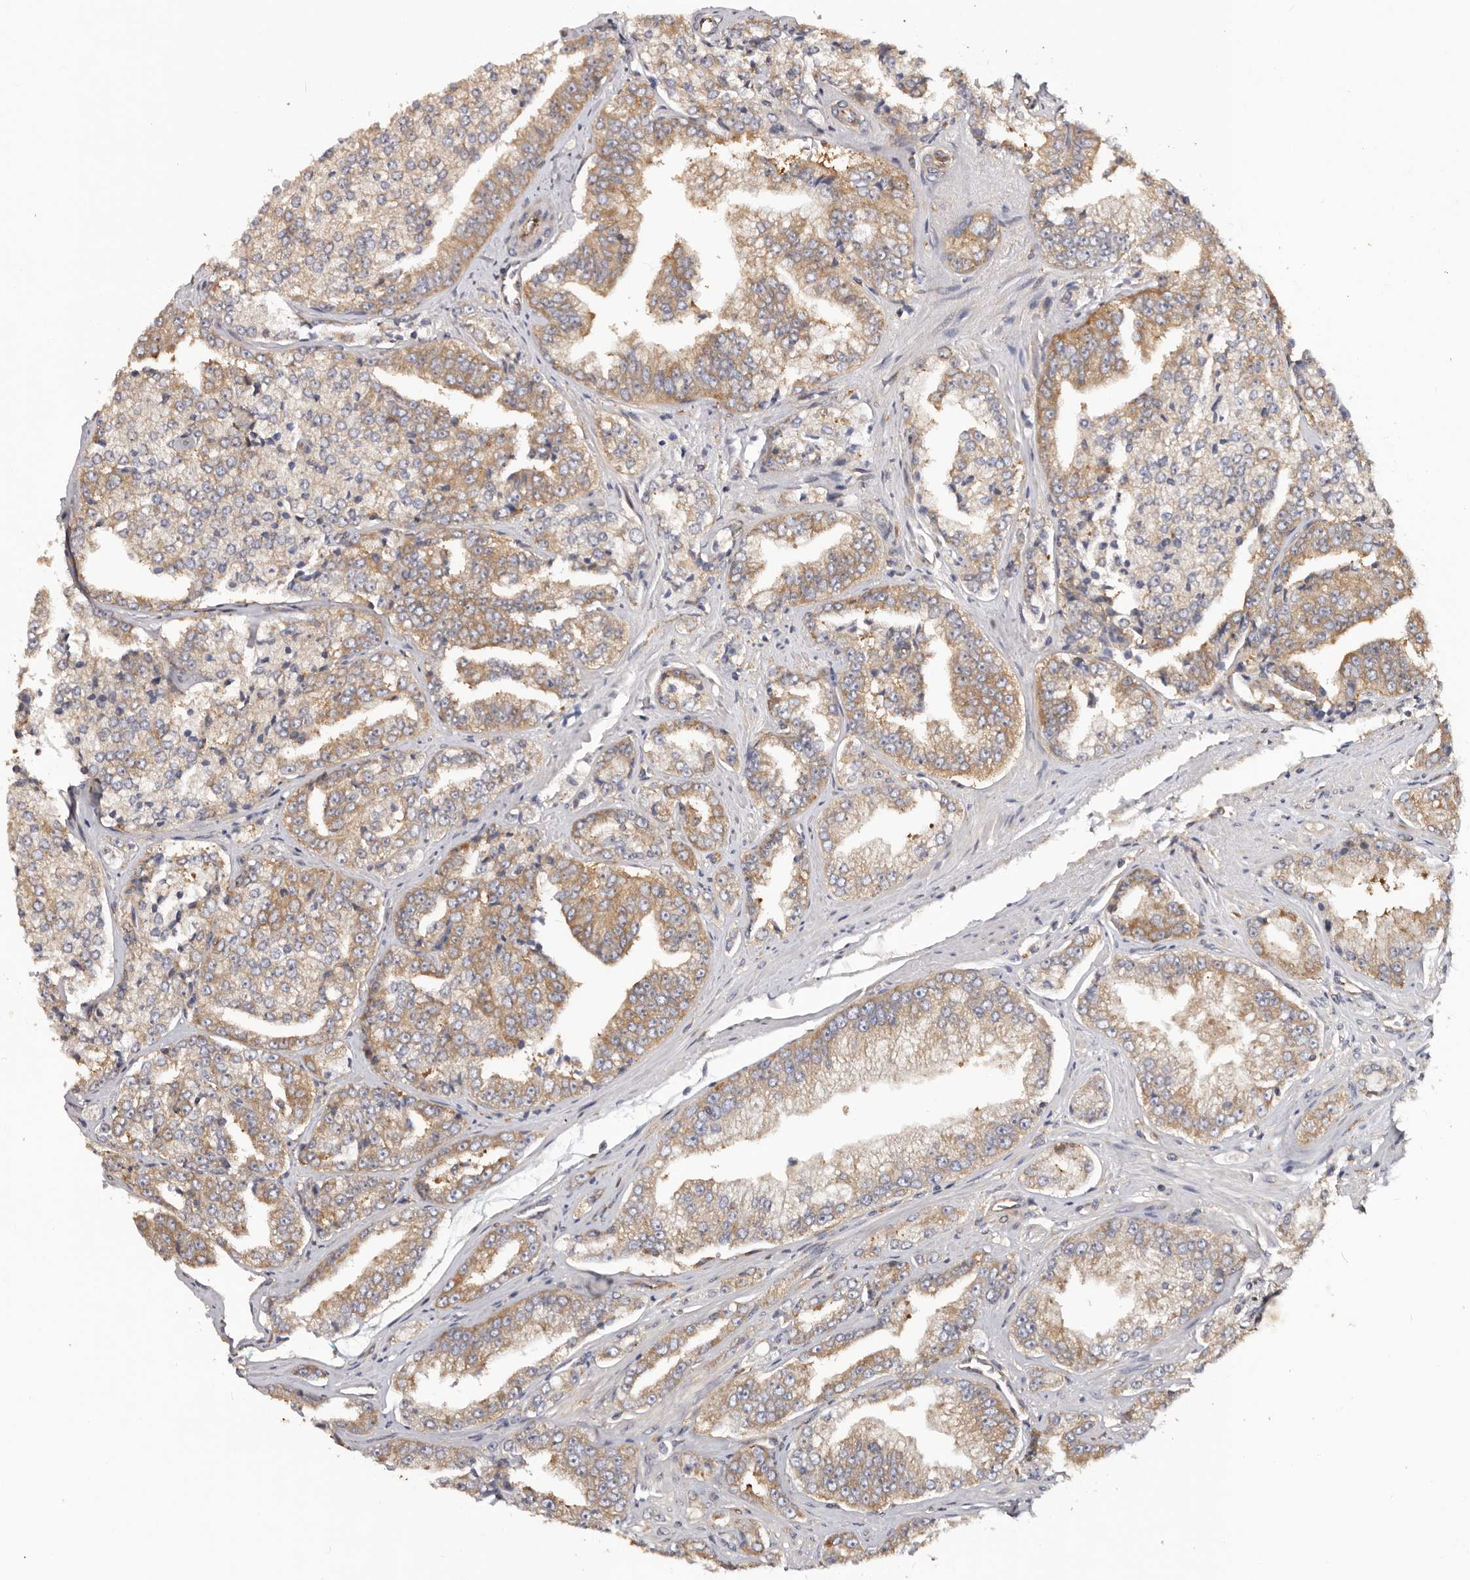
{"staining": {"intensity": "moderate", "quantity": ">75%", "location": "cytoplasmic/membranous"}, "tissue": "prostate cancer", "cell_type": "Tumor cells", "image_type": "cancer", "snomed": [{"axis": "morphology", "description": "Adenocarcinoma, High grade"}, {"axis": "topography", "description": "Prostate"}], "caption": "Tumor cells exhibit medium levels of moderate cytoplasmic/membranous staining in about >75% of cells in prostate cancer. (DAB (3,3'-diaminobenzidine) IHC, brown staining for protein, blue staining for nuclei).", "gene": "EPRS1", "patient": {"sex": "male", "age": 71}}